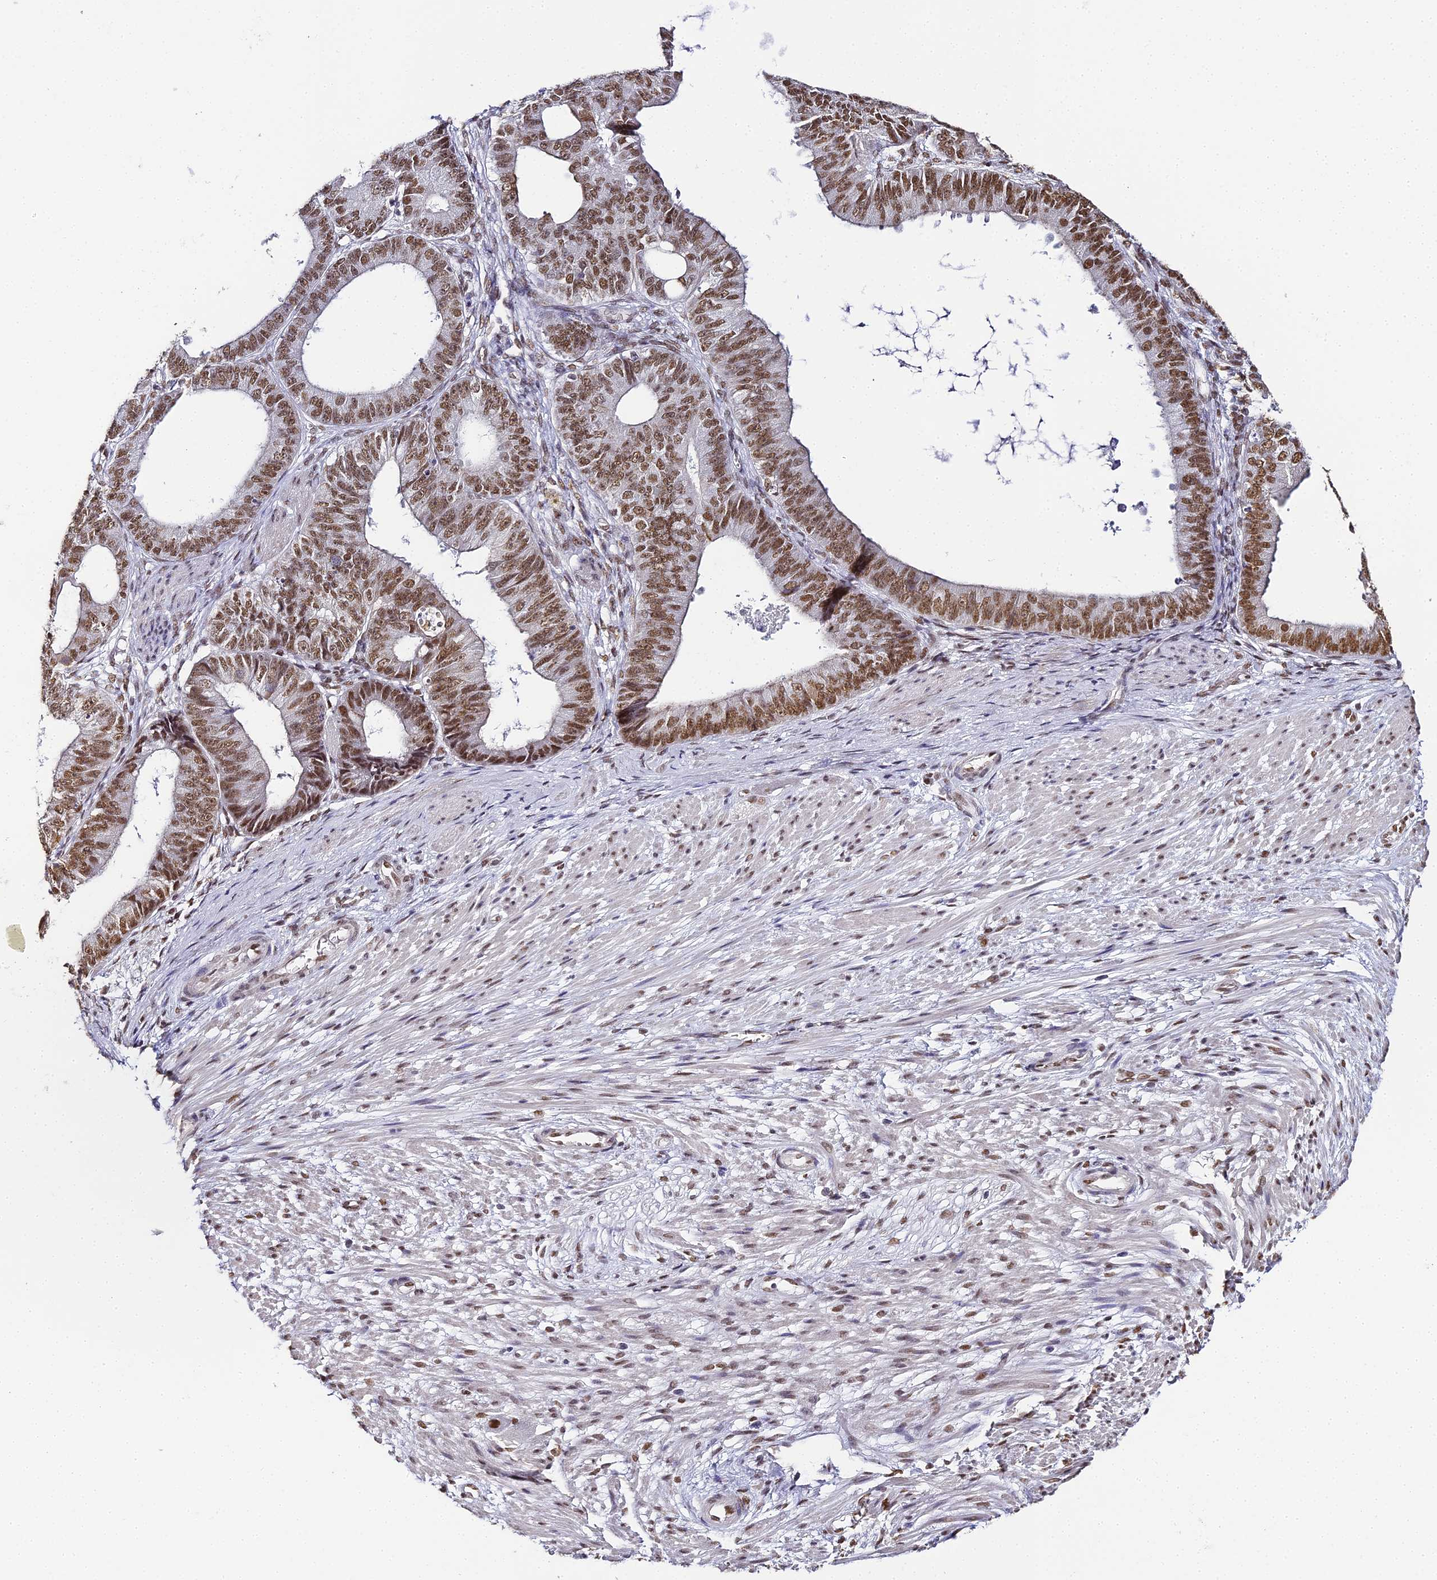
{"staining": {"intensity": "moderate", "quantity": ">75%", "location": "nuclear"}, "tissue": "ovarian cancer", "cell_type": "Tumor cells", "image_type": "cancer", "snomed": [{"axis": "morphology", "description": "Carcinoma, endometroid"}, {"axis": "topography", "description": "Appendix"}, {"axis": "topography", "description": "Ovary"}], "caption": "Ovarian endometroid carcinoma stained for a protein displays moderate nuclear positivity in tumor cells.", "gene": "HNRNPA1", "patient": {"sex": "female", "age": 42}}